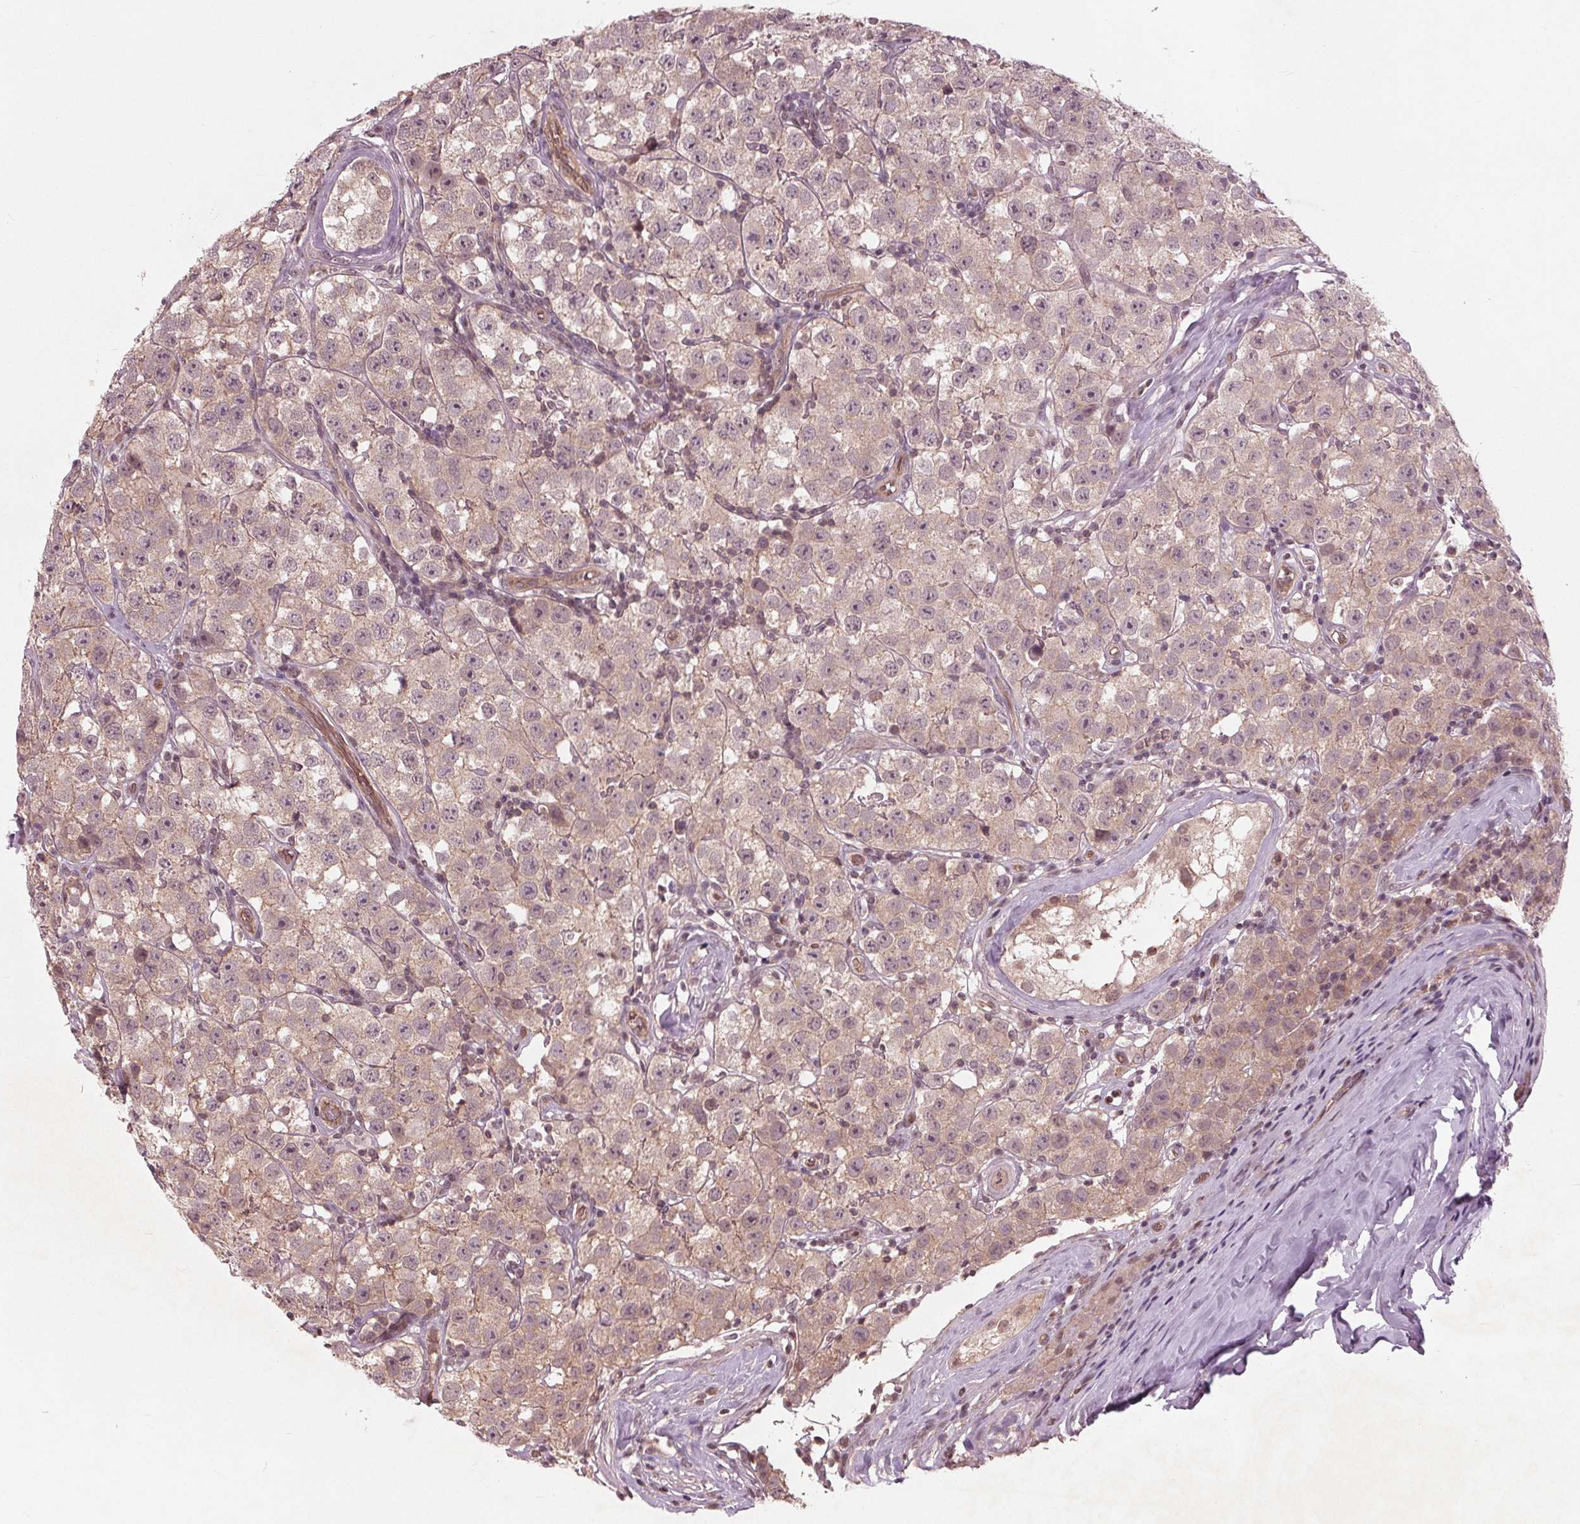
{"staining": {"intensity": "weak", "quantity": "<25%", "location": "cytoplasmic/membranous"}, "tissue": "testis cancer", "cell_type": "Tumor cells", "image_type": "cancer", "snomed": [{"axis": "morphology", "description": "Seminoma, NOS"}, {"axis": "topography", "description": "Testis"}], "caption": "An image of human seminoma (testis) is negative for staining in tumor cells.", "gene": "BTBD1", "patient": {"sex": "male", "age": 34}}